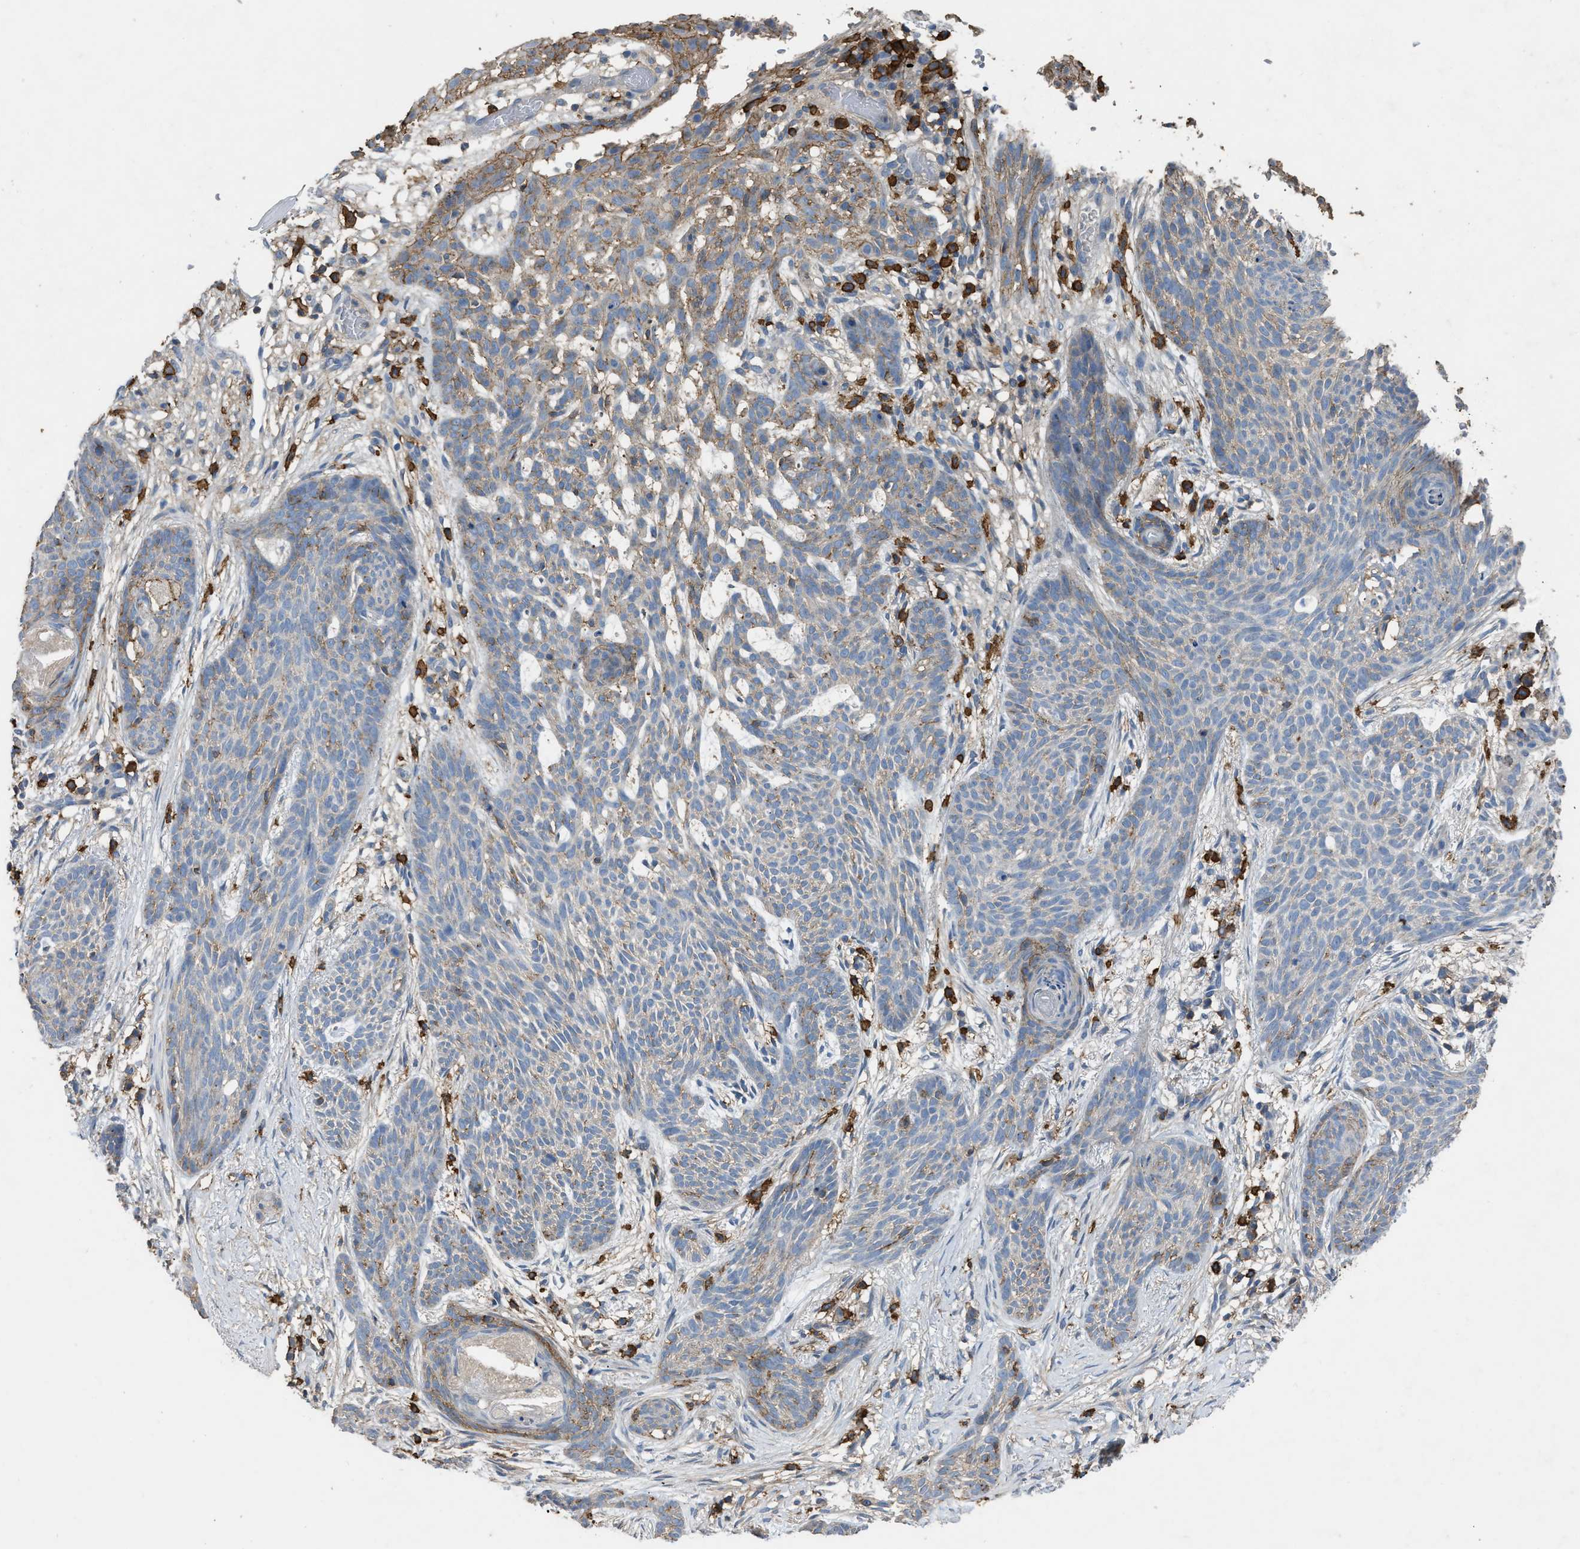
{"staining": {"intensity": "moderate", "quantity": "<25%", "location": "cytoplasmic/membranous"}, "tissue": "skin cancer", "cell_type": "Tumor cells", "image_type": "cancer", "snomed": [{"axis": "morphology", "description": "Basal cell carcinoma"}, {"axis": "topography", "description": "Skin"}], "caption": "Skin cancer tissue reveals moderate cytoplasmic/membranous positivity in about <25% of tumor cells (IHC, brightfield microscopy, high magnification).", "gene": "OR51E1", "patient": {"sex": "female", "age": 59}}